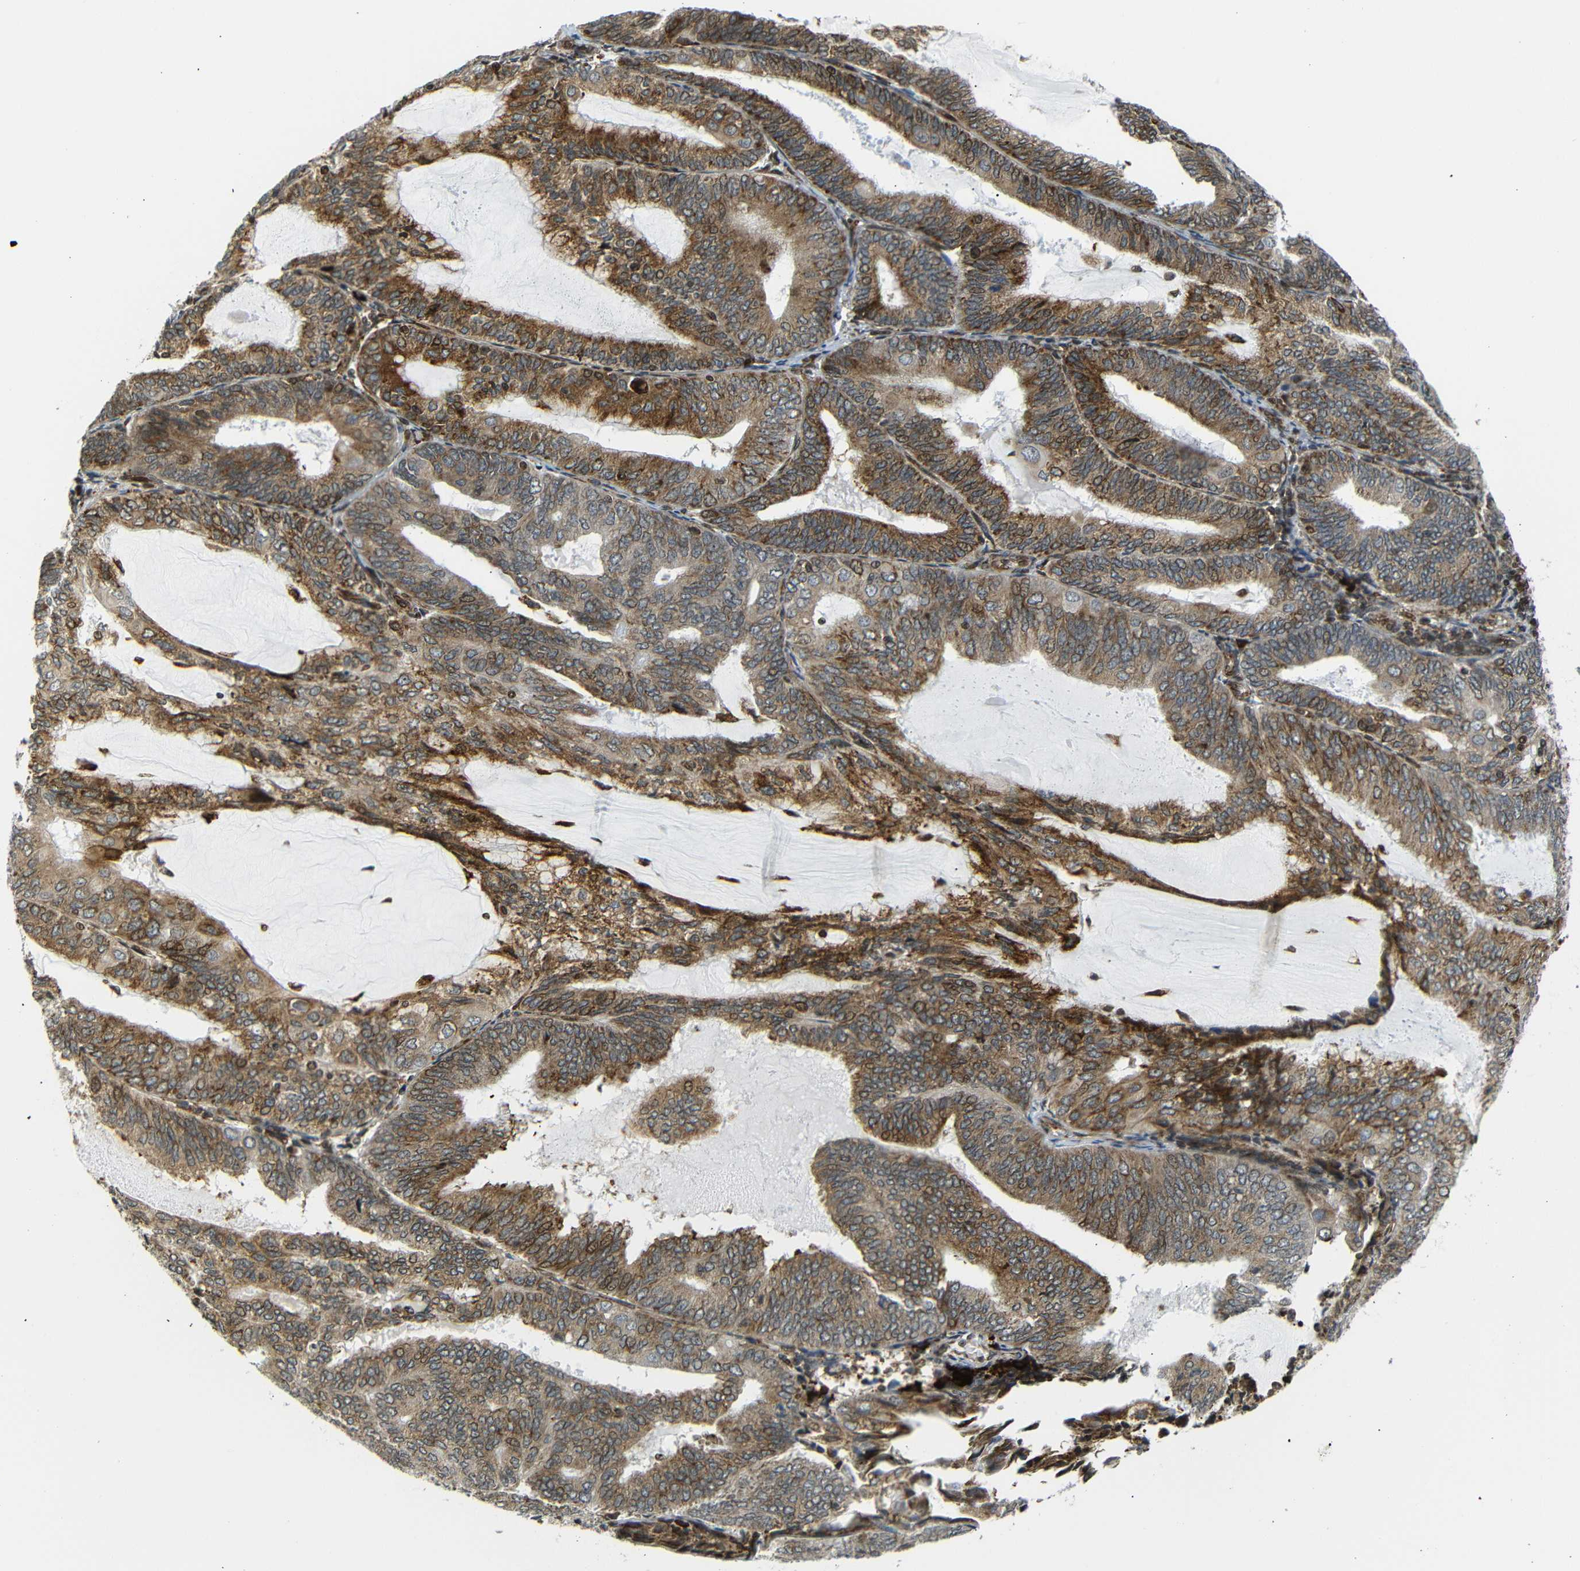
{"staining": {"intensity": "moderate", "quantity": ">75%", "location": "cytoplasmic/membranous"}, "tissue": "endometrial cancer", "cell_type": "Tumor cells", "image_type": "cancer", "snomed": [{"axis": "morphology", "description": "Adenocarcinoma, NOS"}, {"axis": "topography", "description": "Endometrium"}], "caption": "A brown stain shows moderate cytoplasmic/membranous expression of a protein in human endometrial cancer tumor cells.", "gene": "SPCS2", "patient": {"sex": "female", "age": 81}}